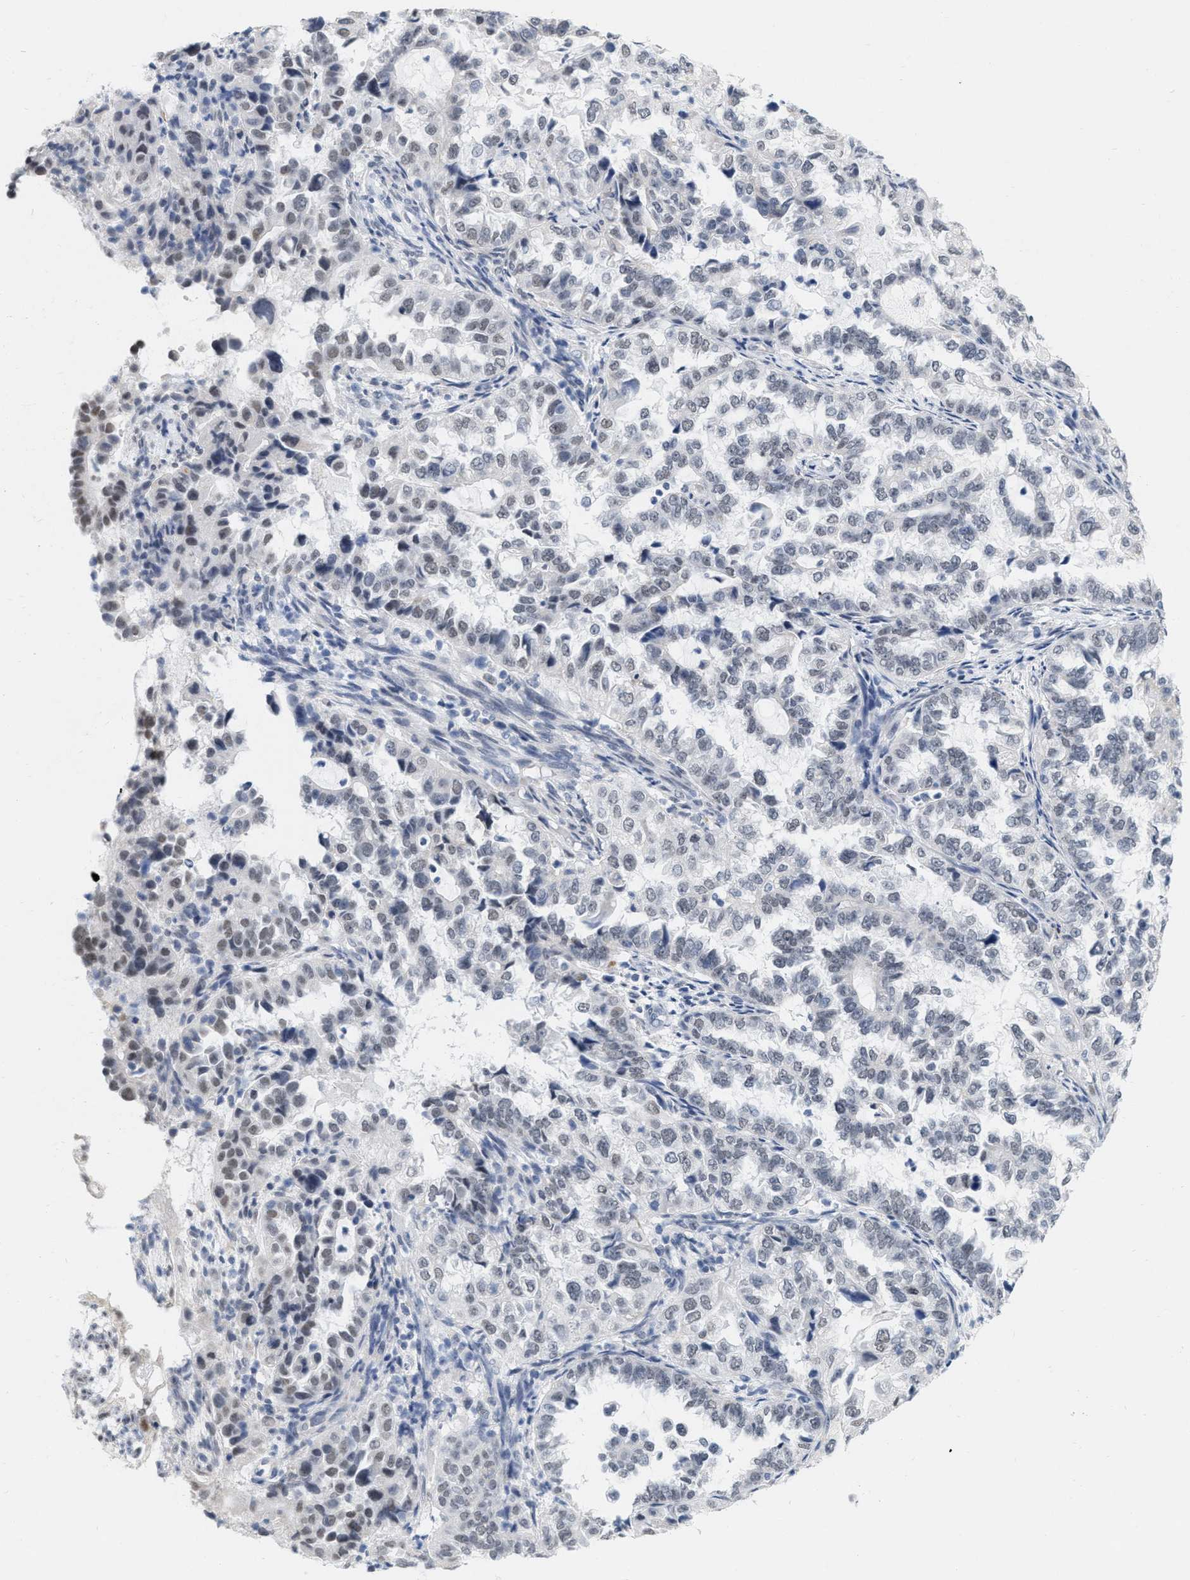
{"staining": {"intensity": "weak", "quantity": "<25%", "location": "nuclear"}, "tissue": "endometrial cancer", "cell_type": "Tumor cells", "image_type": "cancer", "snomed": [{"axis": "morphology", "description": "Adenocarcinoma, NOS"}, {"axis": "topography", "description": "Endometrium"}], "caption": "Tumor cells show no significant protein positivity in adenocarcinoma (endometrial).", "gene": "XIRP1", "patient": {"sex": "female", "age": 85}}